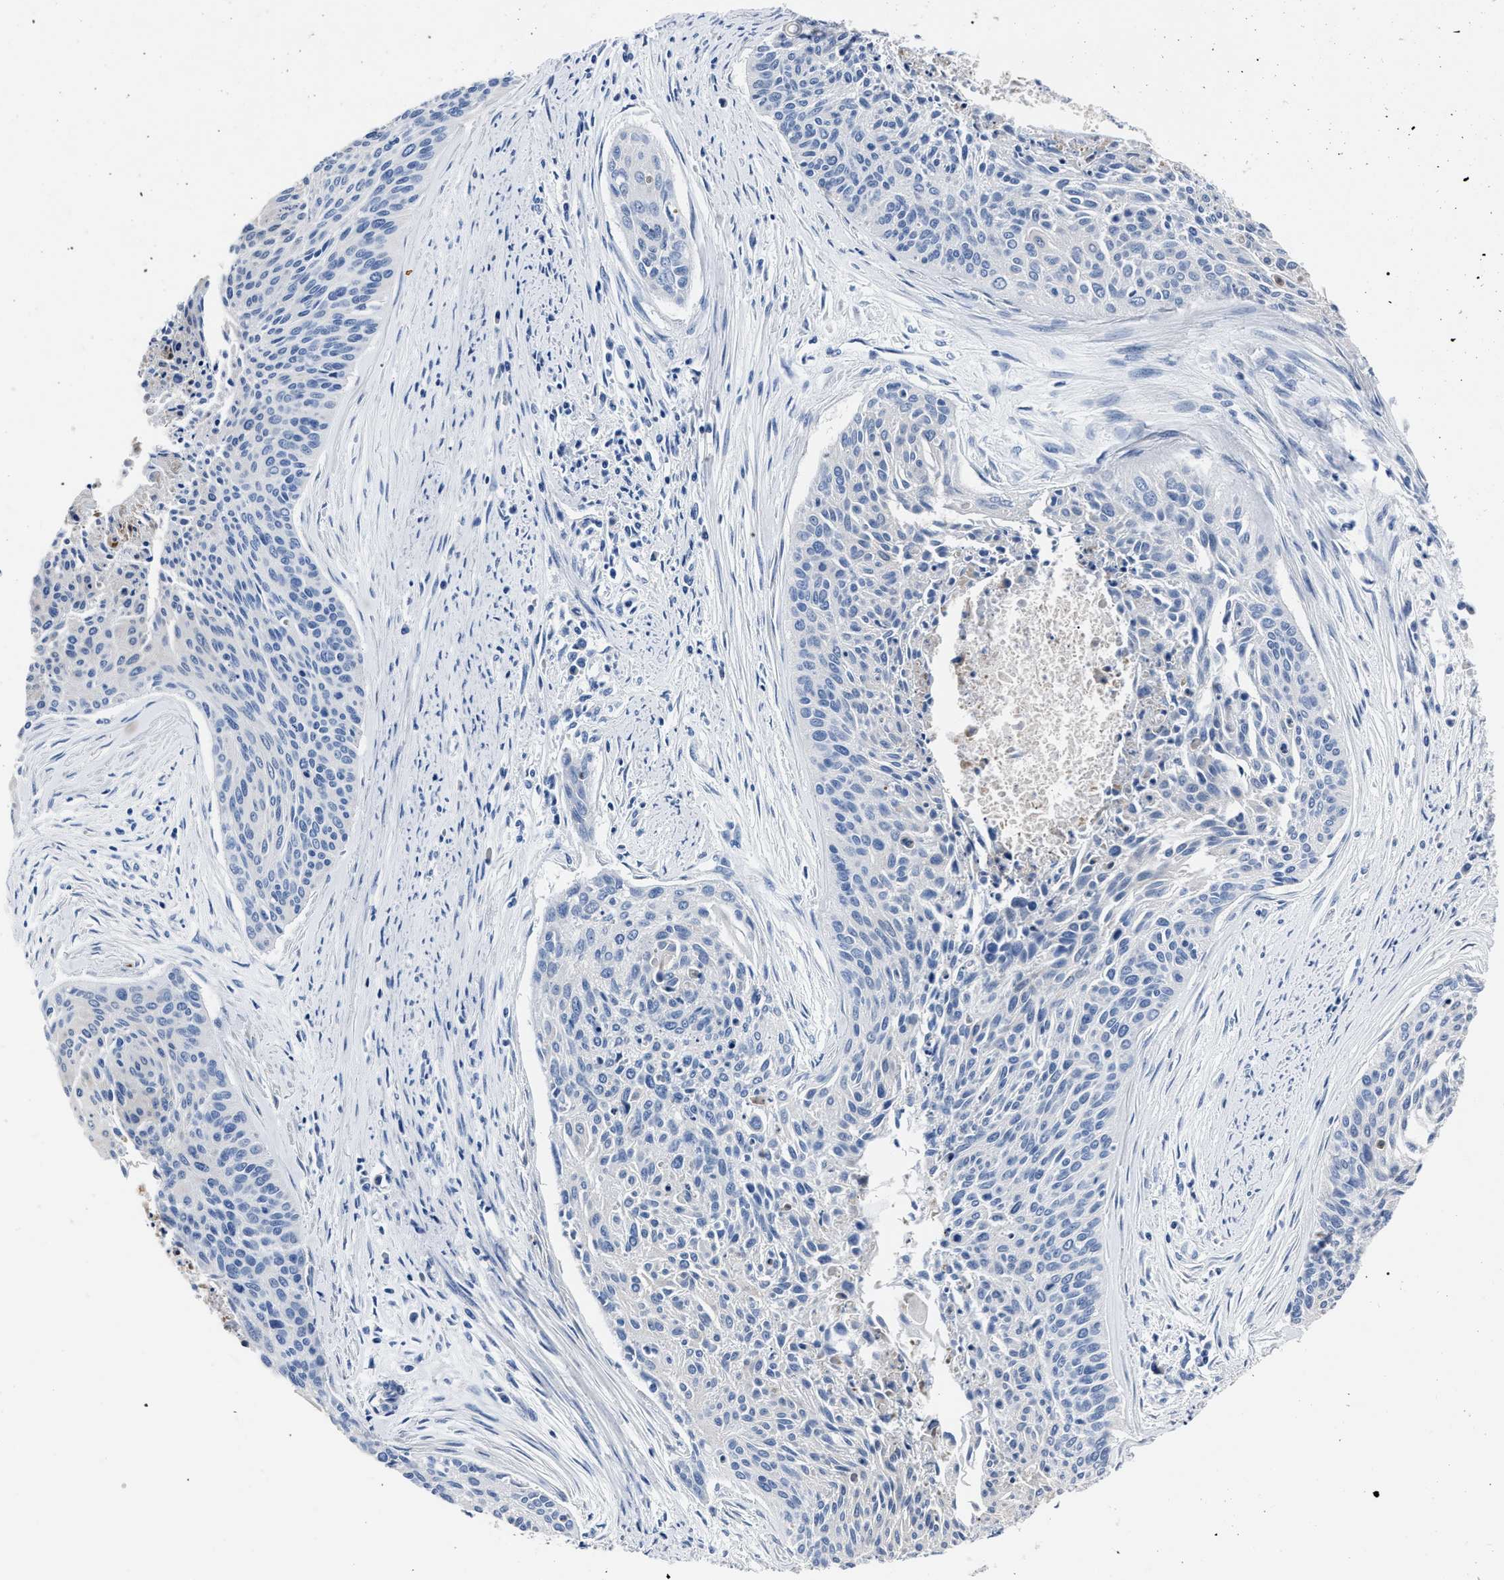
{"staining": {"intensity": "negative", "quantity": "none", "location": "none"}, "tissue": "cervical cancer", "cell_type": "Tumor cells", "image_type": "cancer", "snomed": [{"axis": "morphology", "description": "Squamous cell carcinoma, NOS"}, {"axis": "topography", "description": "Cervix"}], "caption": "An image of human cervical cancer is negative for staining in tumor cells.", "gene": "MOV10L1", "patient": {"sex": "female", "age": 55}}